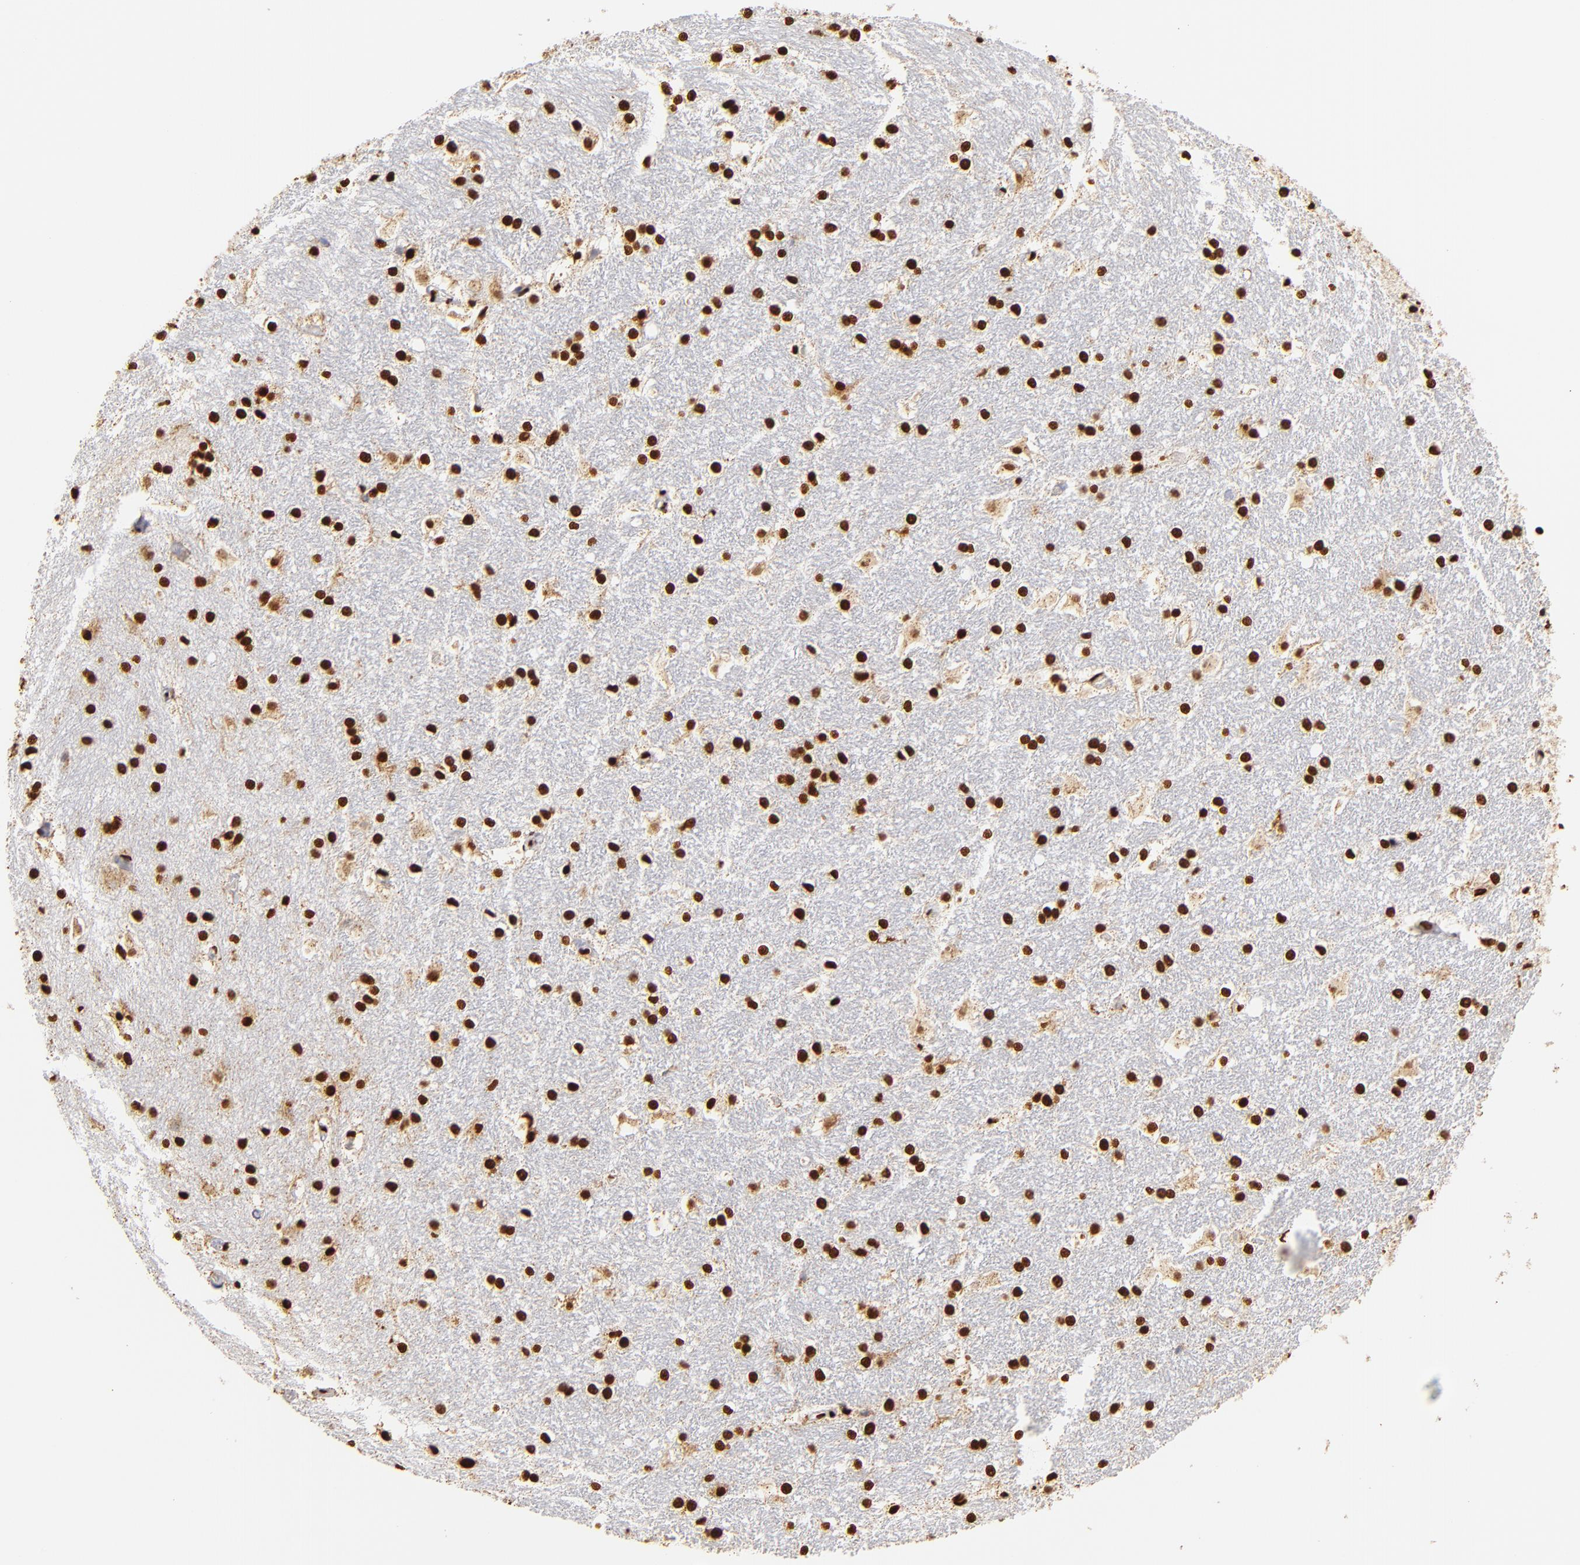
{"staining": {"intensity": "strong", "quantity": ">75%", "location": "nuclear"}, "tissue": "hippocampus", "cell_type": "Glial cells", "image_type": "normal", "snomed": [{"axis": "morphology", "description": "Normal tissue, NOS"}, {"axis": "topography", "description": "Hippocampus"}], "caption": "Immunohistochemical staining of benign human hippocampus exhibits strong nuclear protein expression in approximately >75% of glial cells.", "gene": "ILF3", "patient": {"sex": "female", "age": 19}}